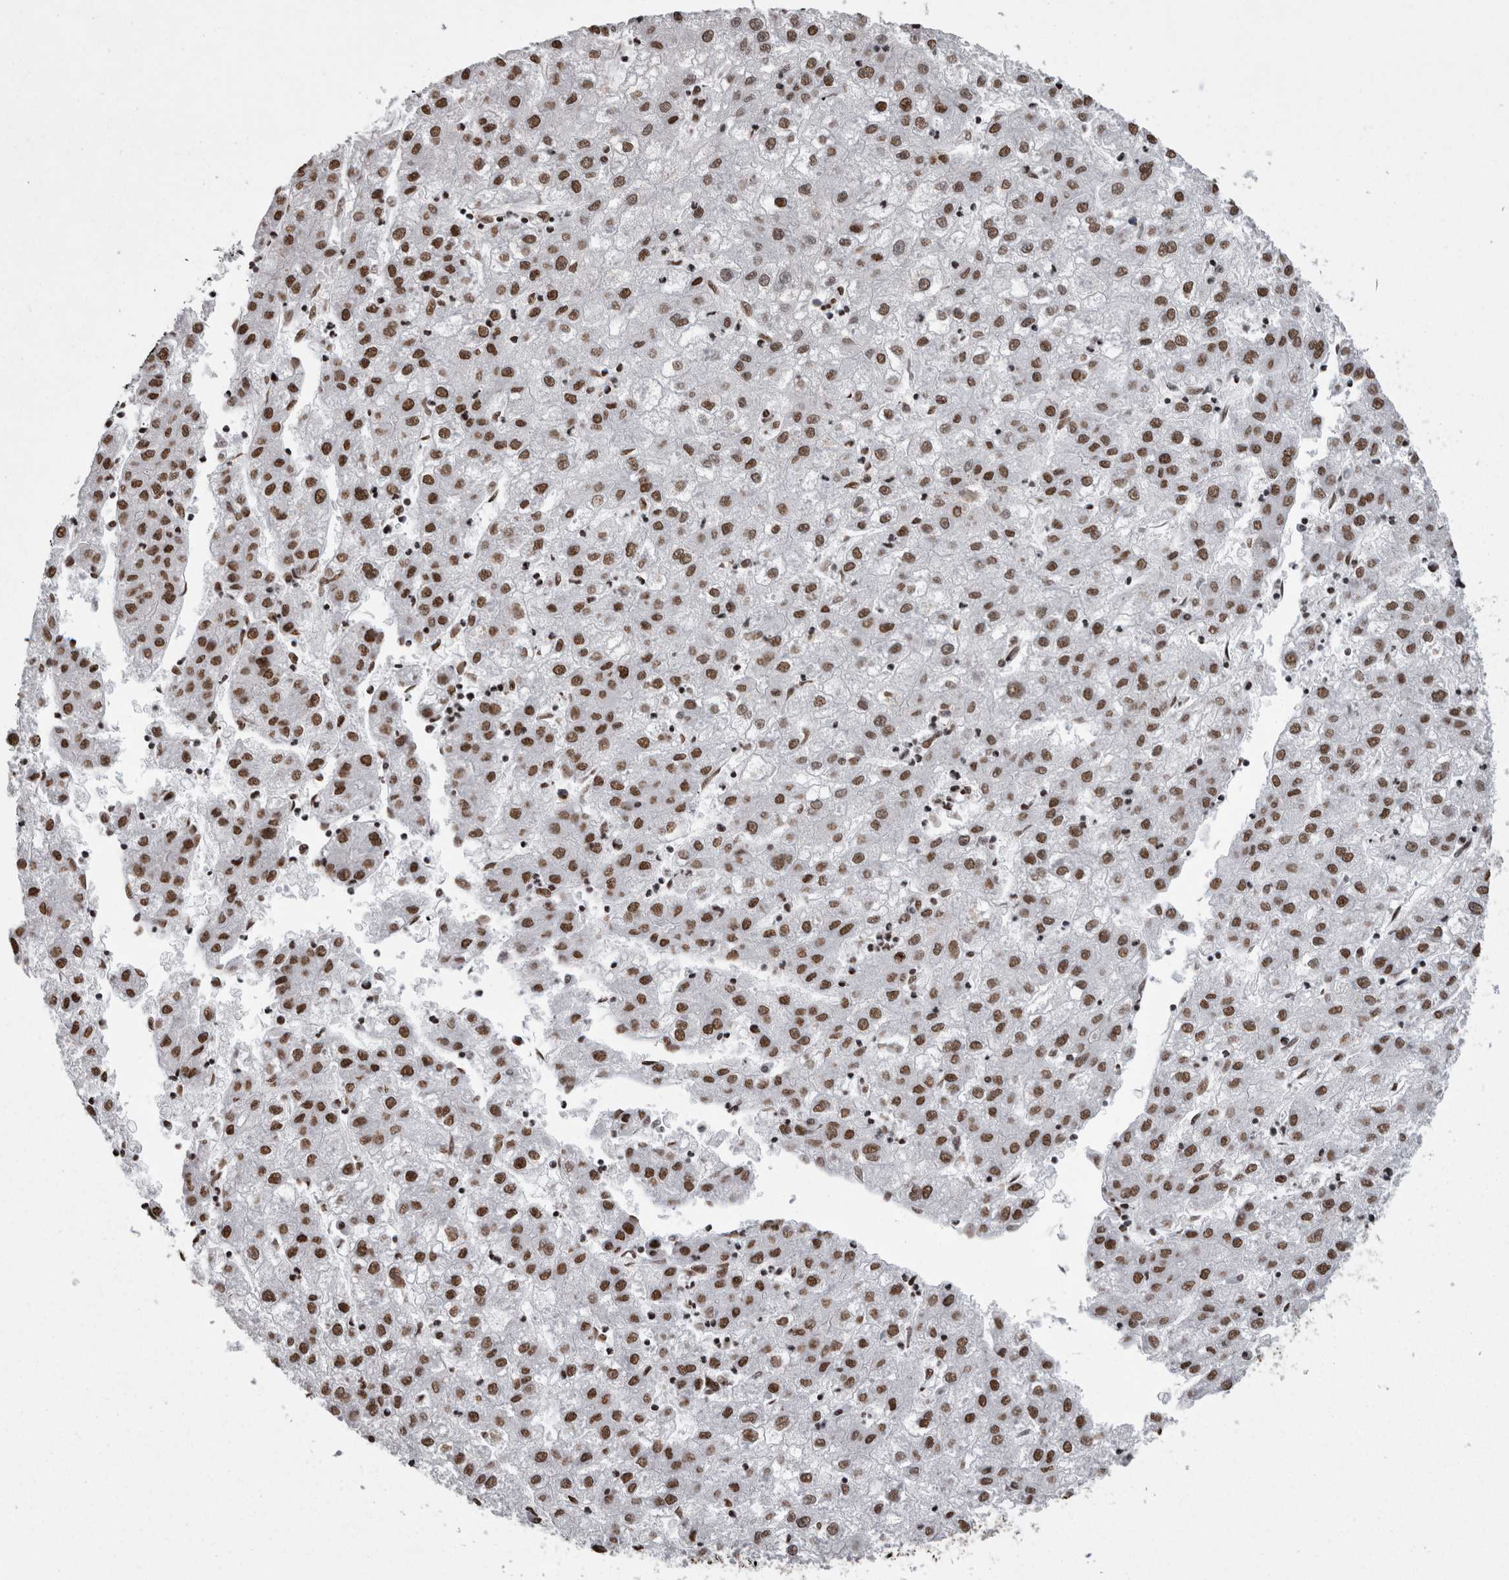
{"staining": {"intensity": "moderate", "quantity": ">75%", "location": "nuclear"}, "tissue": "liver cancer", "cell_type": "Tumor cells", "image_type": "cancer", "snomed": [{"axis": "morphology", "description": "Carcinoma, Hepatocellular, NOS"}, {"axis": "topography", "description": "Liver"}], "caption": "This is a histology image of immunohistochemistry (IHC) staining of liver cancer, which shows moderate staining in the nuclear of tumor cells.", "gene": "HNRNPM", "patient": {"sex": "male", "age": 72}}